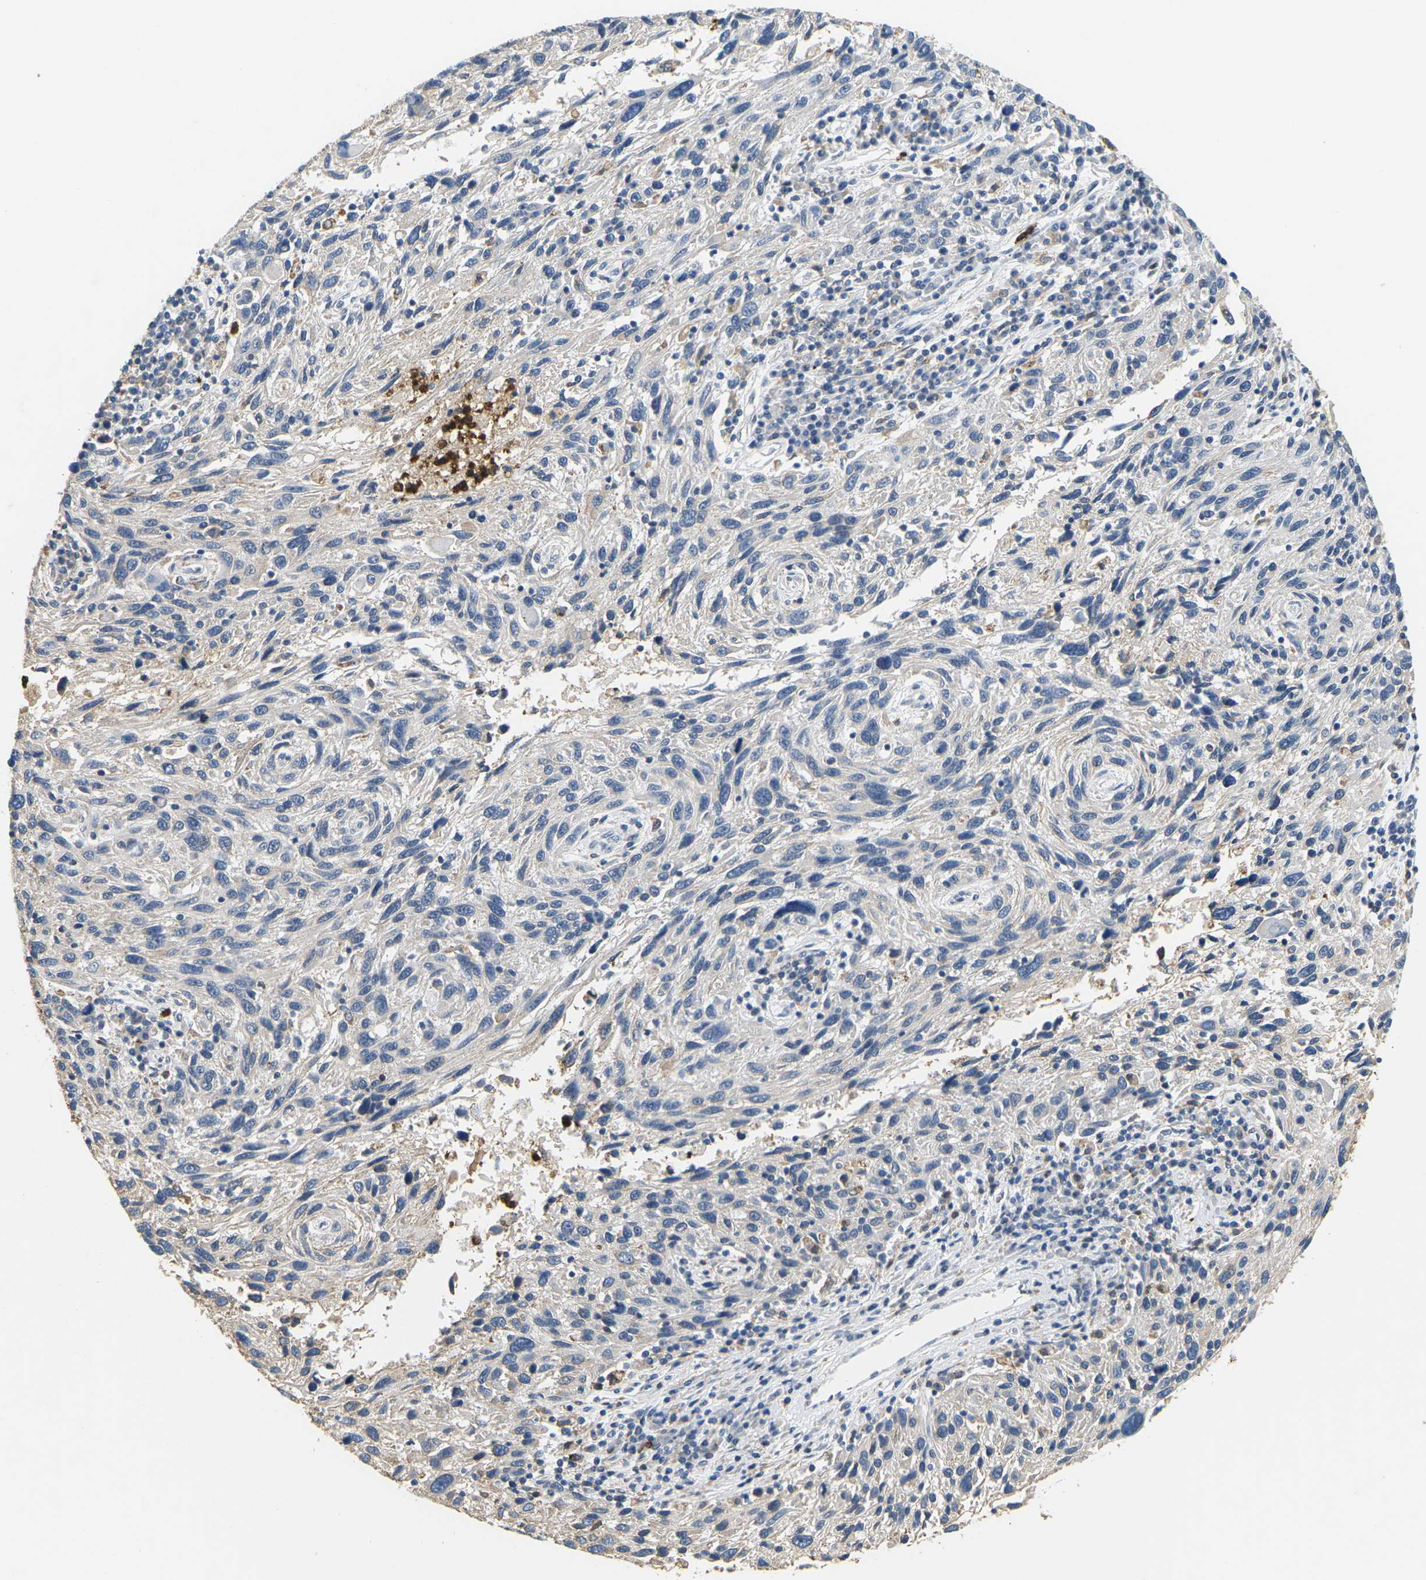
{"staining": {"intensity": "negative", "quantity": "none", "location": "none"}, "tissue": "melanoma", "cell_type": "Tumor cells", "image_type": "cancer", "snomed": [{"axis": "morphology", "description": "Malignant melanoma, NOS"}, {"axis": "topography", "description": "Skin"}], "caption": "A histopathology image of malignant melanoma stained for a protein exhibits no brown staining in tumor cells. Brightfield microscopy of IHC stained with DAB (brown) and hematoxylin (blue), captured at high magnification.", "gene": "ADM", "patient": {"sex": "male", "age": 53}}